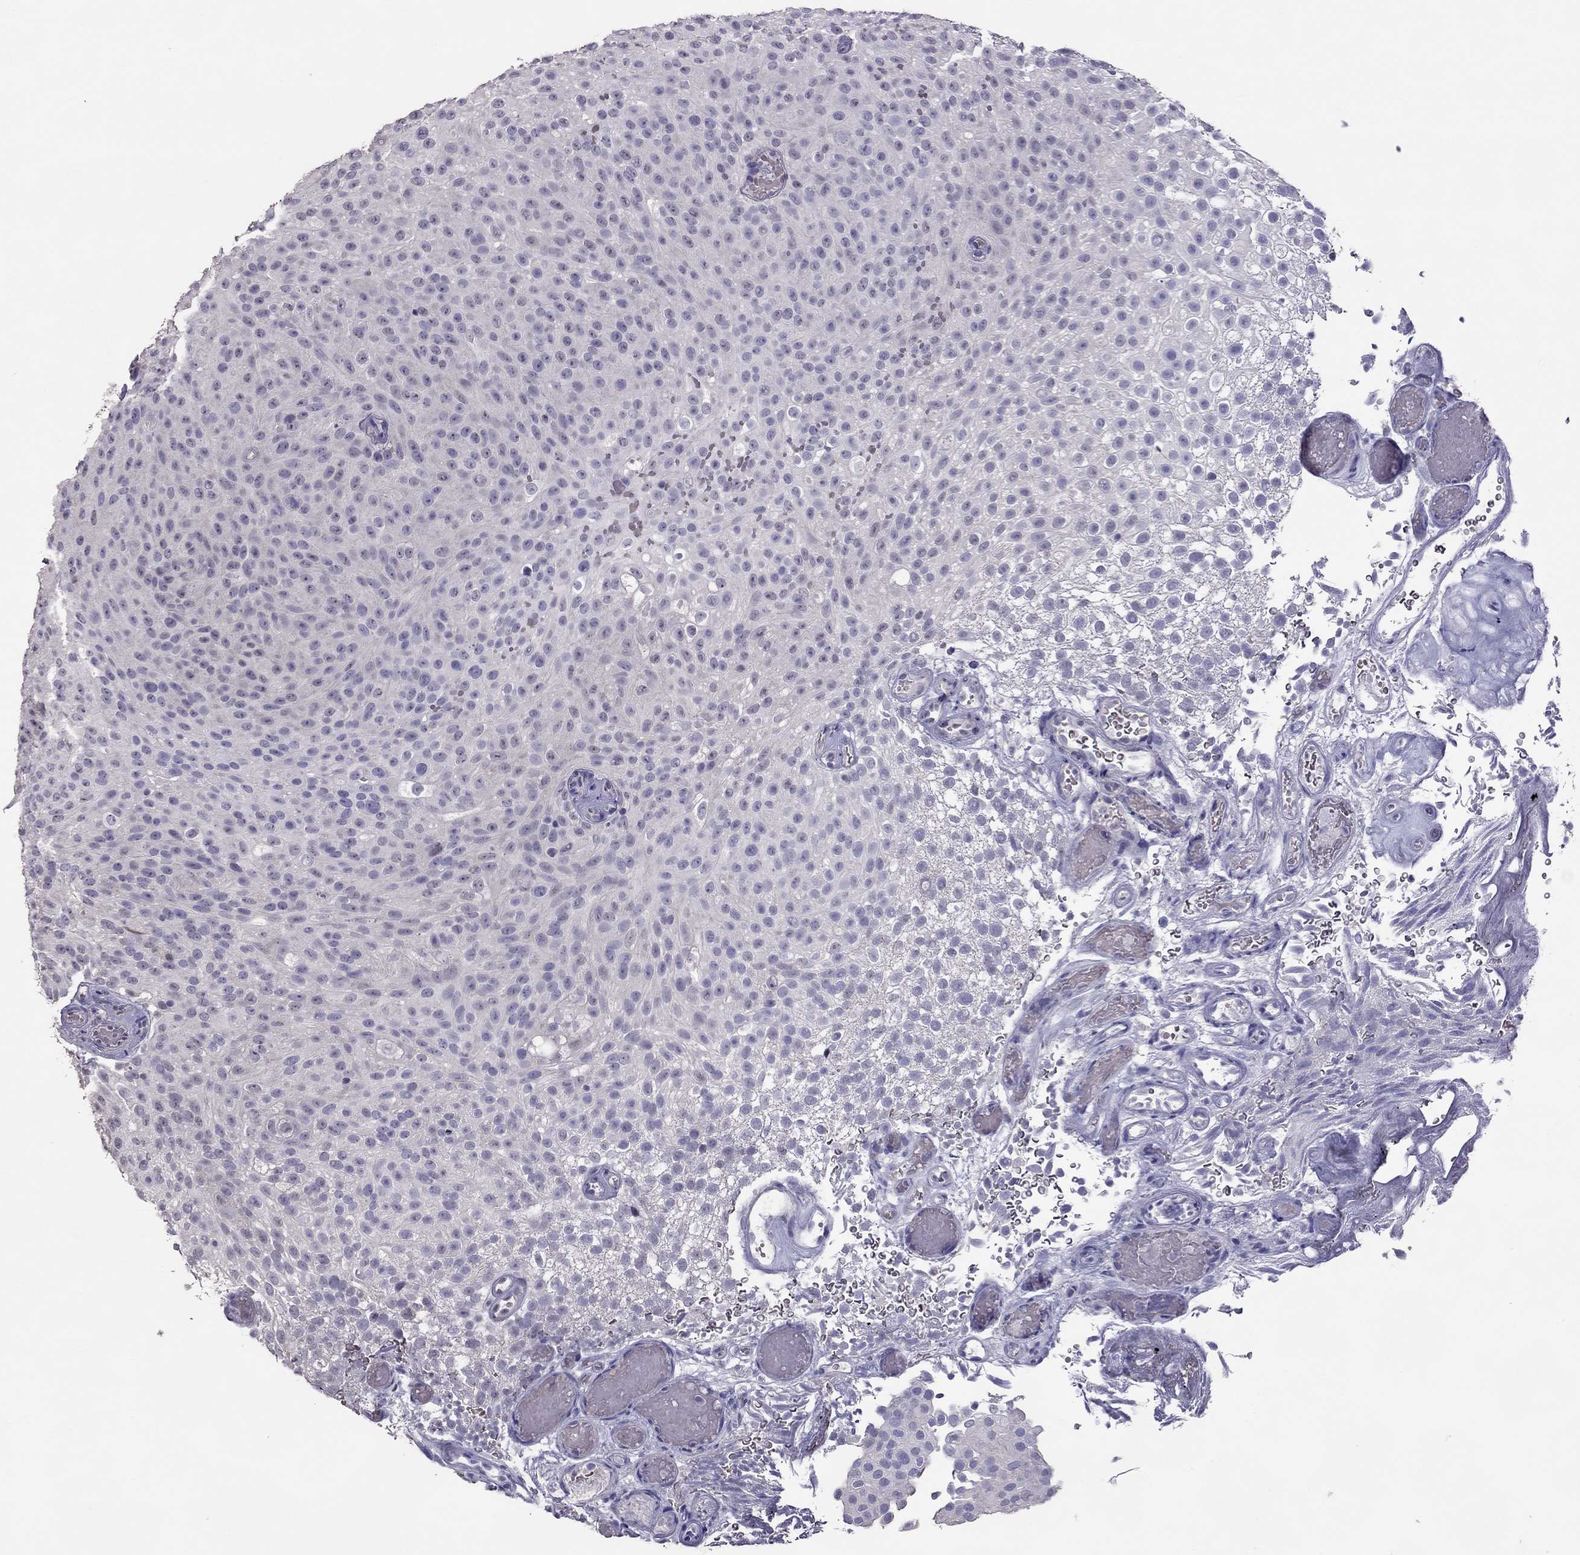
{"staining": {"intensity": "negative", "quantity": "none", "location": "none"}, "tissue": "urothelial cancer", "cell_type": "Tumor cells", "image_type": "cancer", "snomed": [{"axis": "morphology", "description": "Urothelial carcinoma, Low grade"}, {"axis": "topography", "description": "Urinary bladder"}], "caption": "The photomicrograph displays no significant positivity in tumor cells of urothelial cancer. Brightfield microscopy of IHC stained with DAB (brown) and hematoxylin (blue), captured at high magnification.", "gene": "LRRC46", "patient": {"sex": "male", "age": 78}}